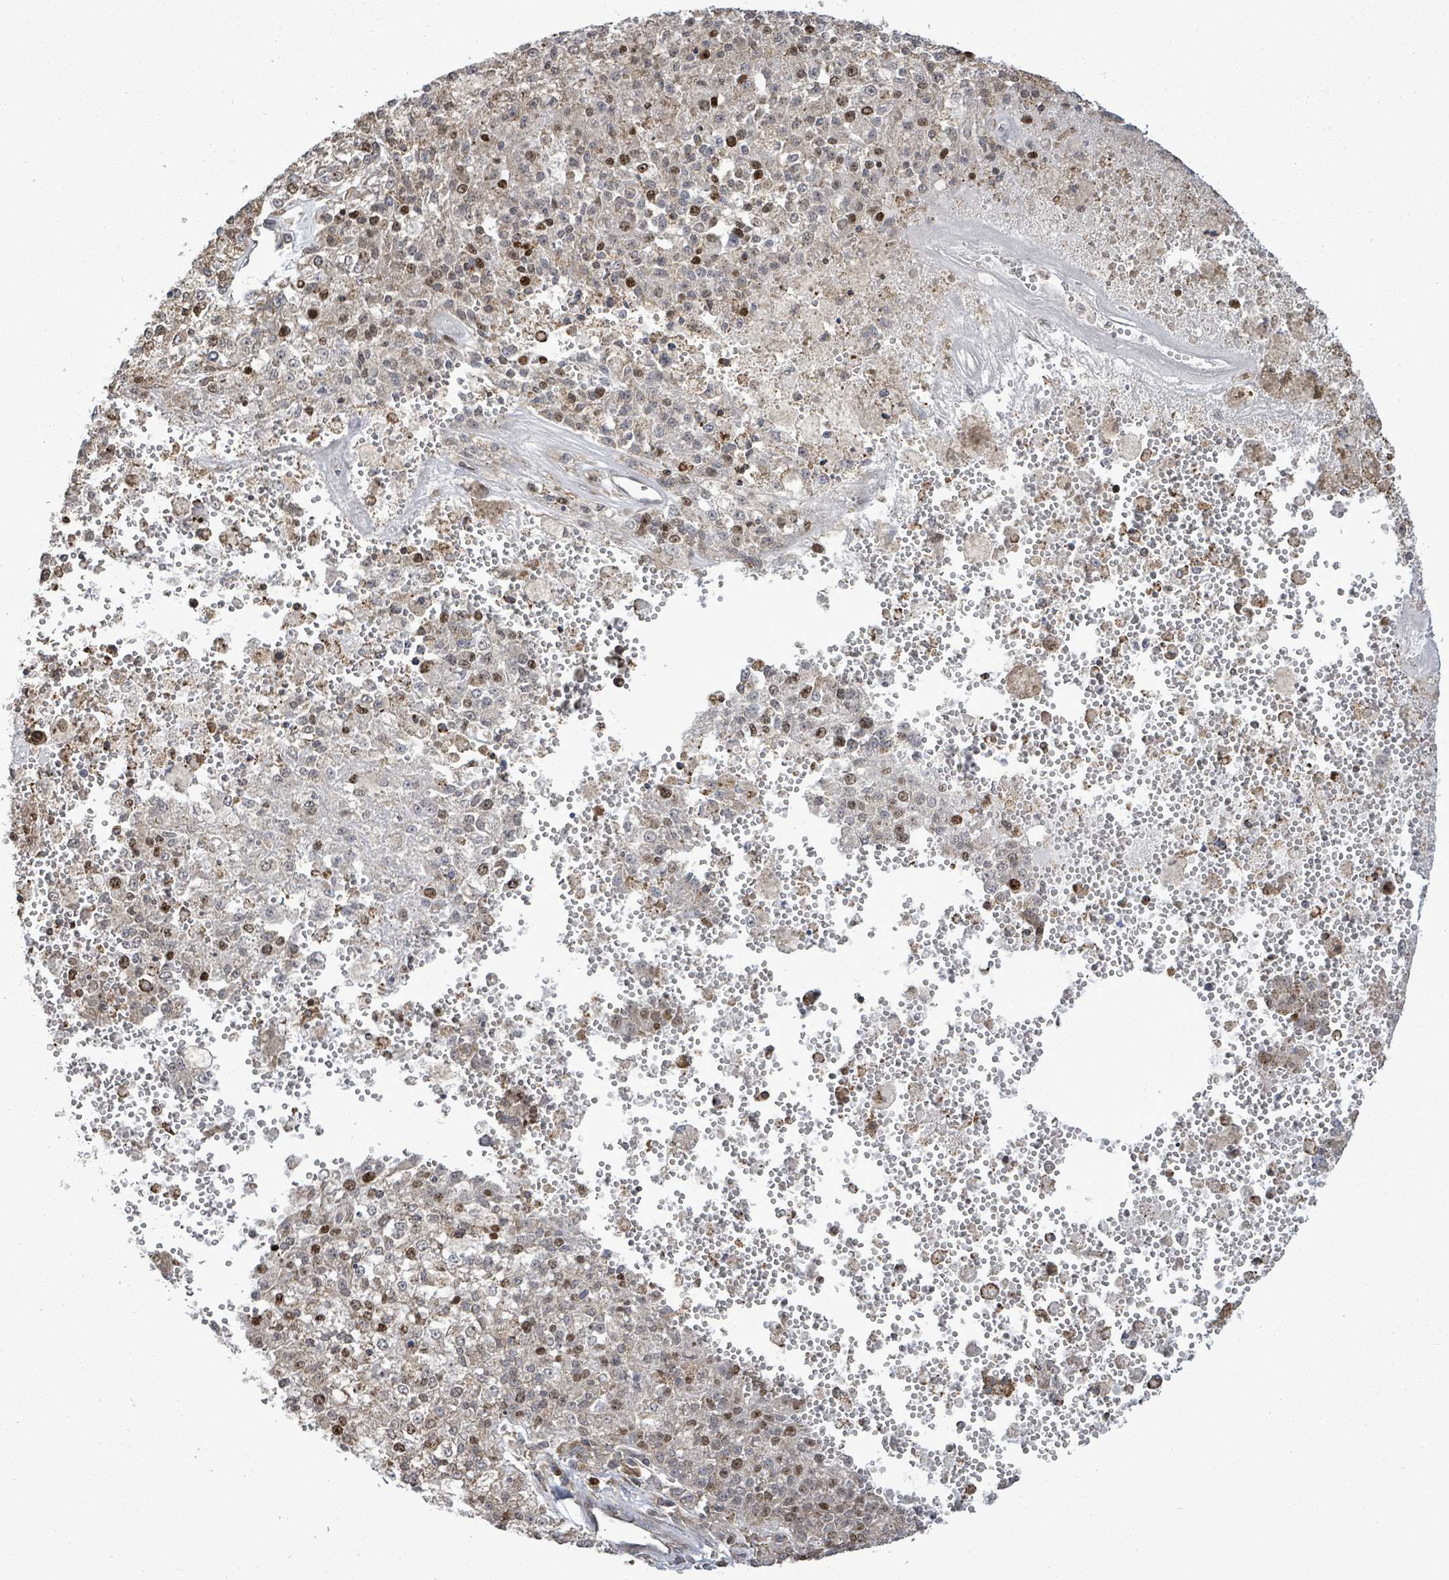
{"staining": {"intensity": "moderate", "quantity": "<25%", "location": "nuclear"}, "tissue": "melanoma", "cell_type": "Tumor cells", "image_type": "cancer", "snomed": [{"axis": "morphology", "description": "Malignant melanoma, NOS"}, {"axis": "topography", "description": "Skin"}], "caption": "There is low levels of moderate nuclear positivity in tumor cells of melanoma, as demonstrated by immunohistochemical staining (brown color).", "gene": "PAPSS1", "patient": {"sex": "female", "age": 64}}